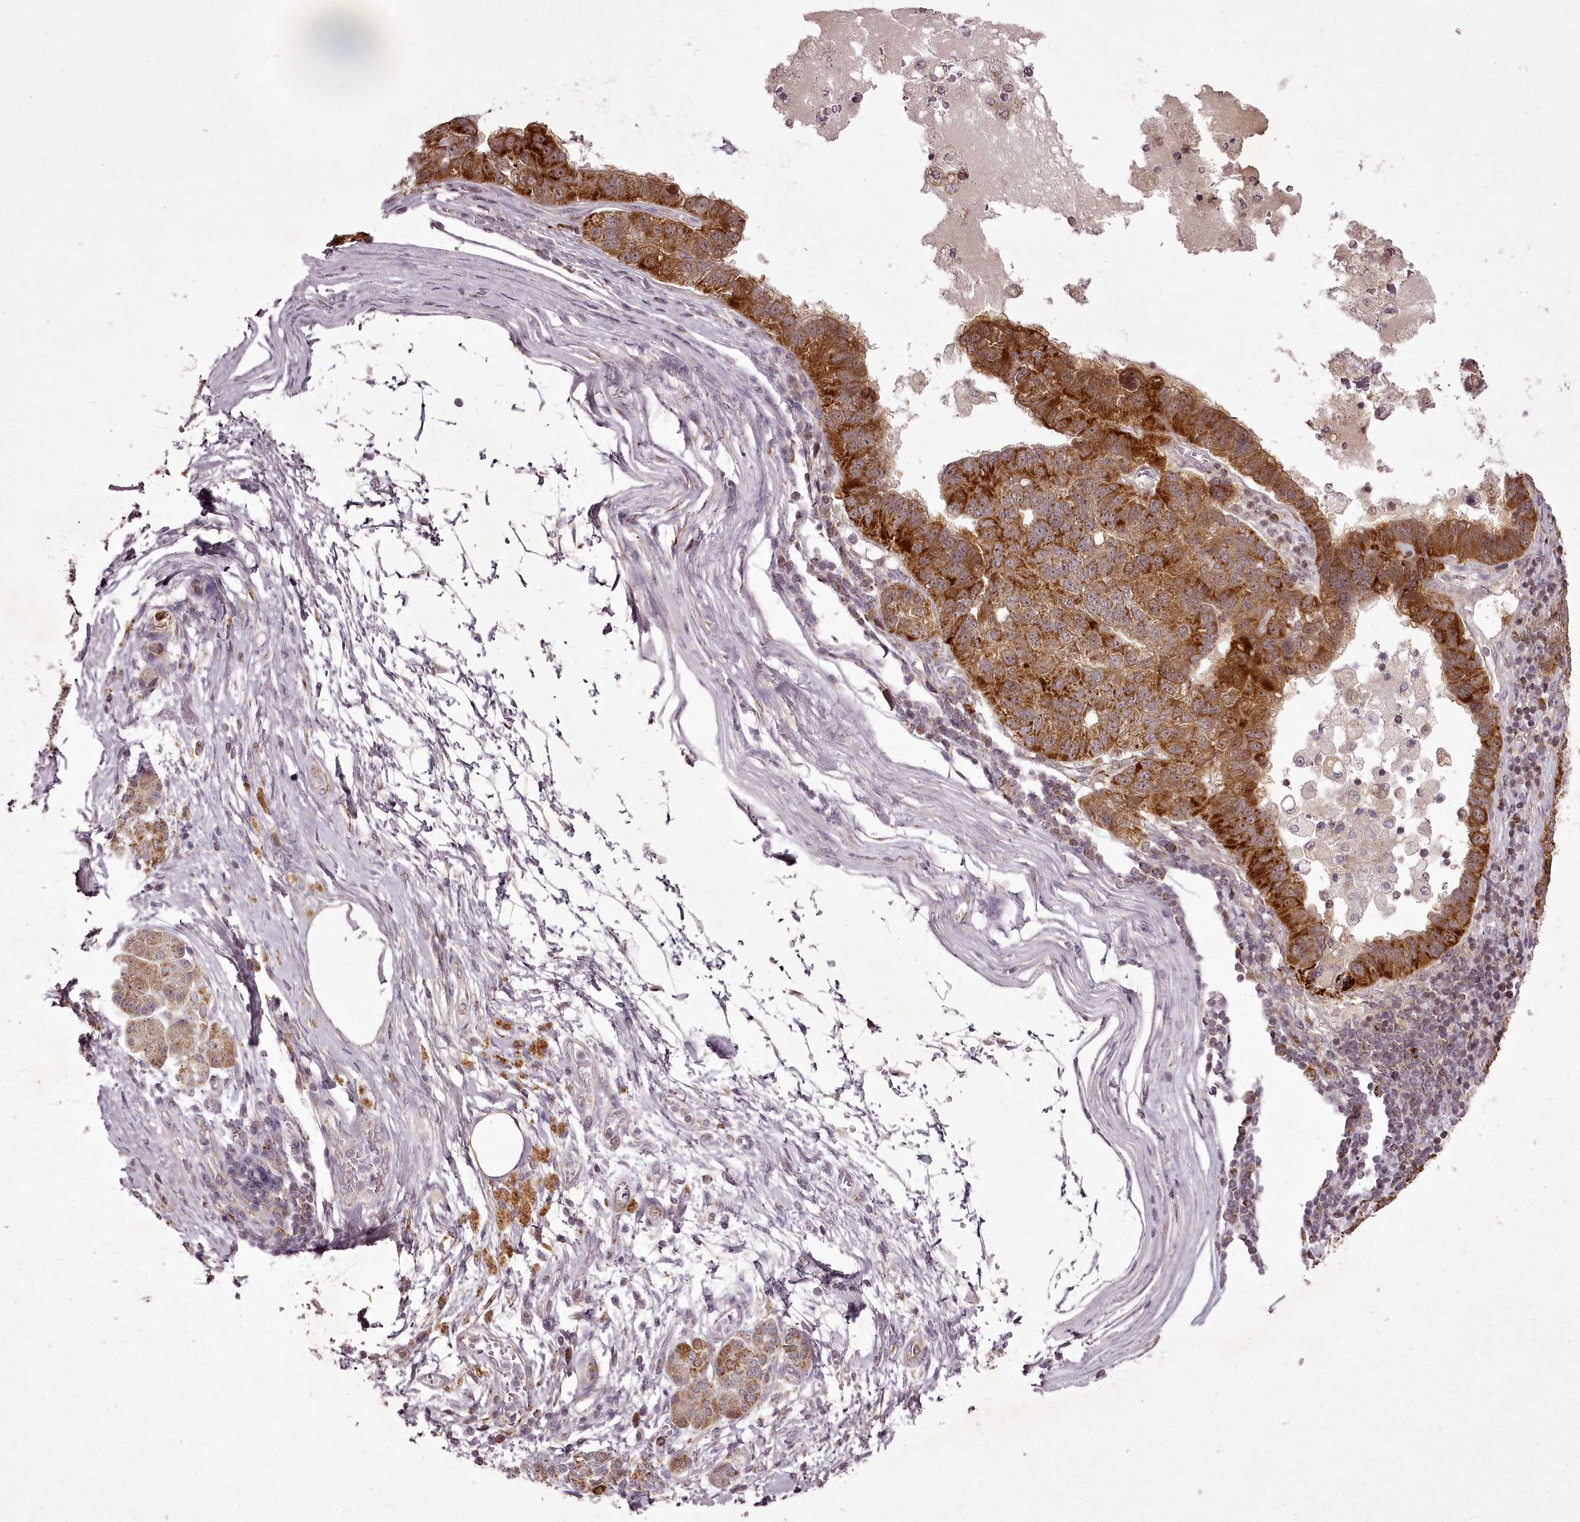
{"staining": {"intensity": "moderate", "quantity": ">75%", "location": "cytoplasmic/membranous"}, "tissue": "pancreatic cancer", "cell_type": "Tumor cells", "image_type": "cancer", "snomed": [{"axis": "morphology", "description": "Adenocarcinoma, NOS"}, {"axis": "topography", "description": "Pancreas"}], "caption": "The micrograph shows a brown stain indicating the presence of a protein in the cytoplasmic/membranous of tumor cells in pancreatic cancer. The staining was performed using DAB, with brown indicating positive protein expression. Nuclei are stained blue with hematoxylin.", "gene": "CHCHD2", "patient": {"sex": "female", "age": 61}}